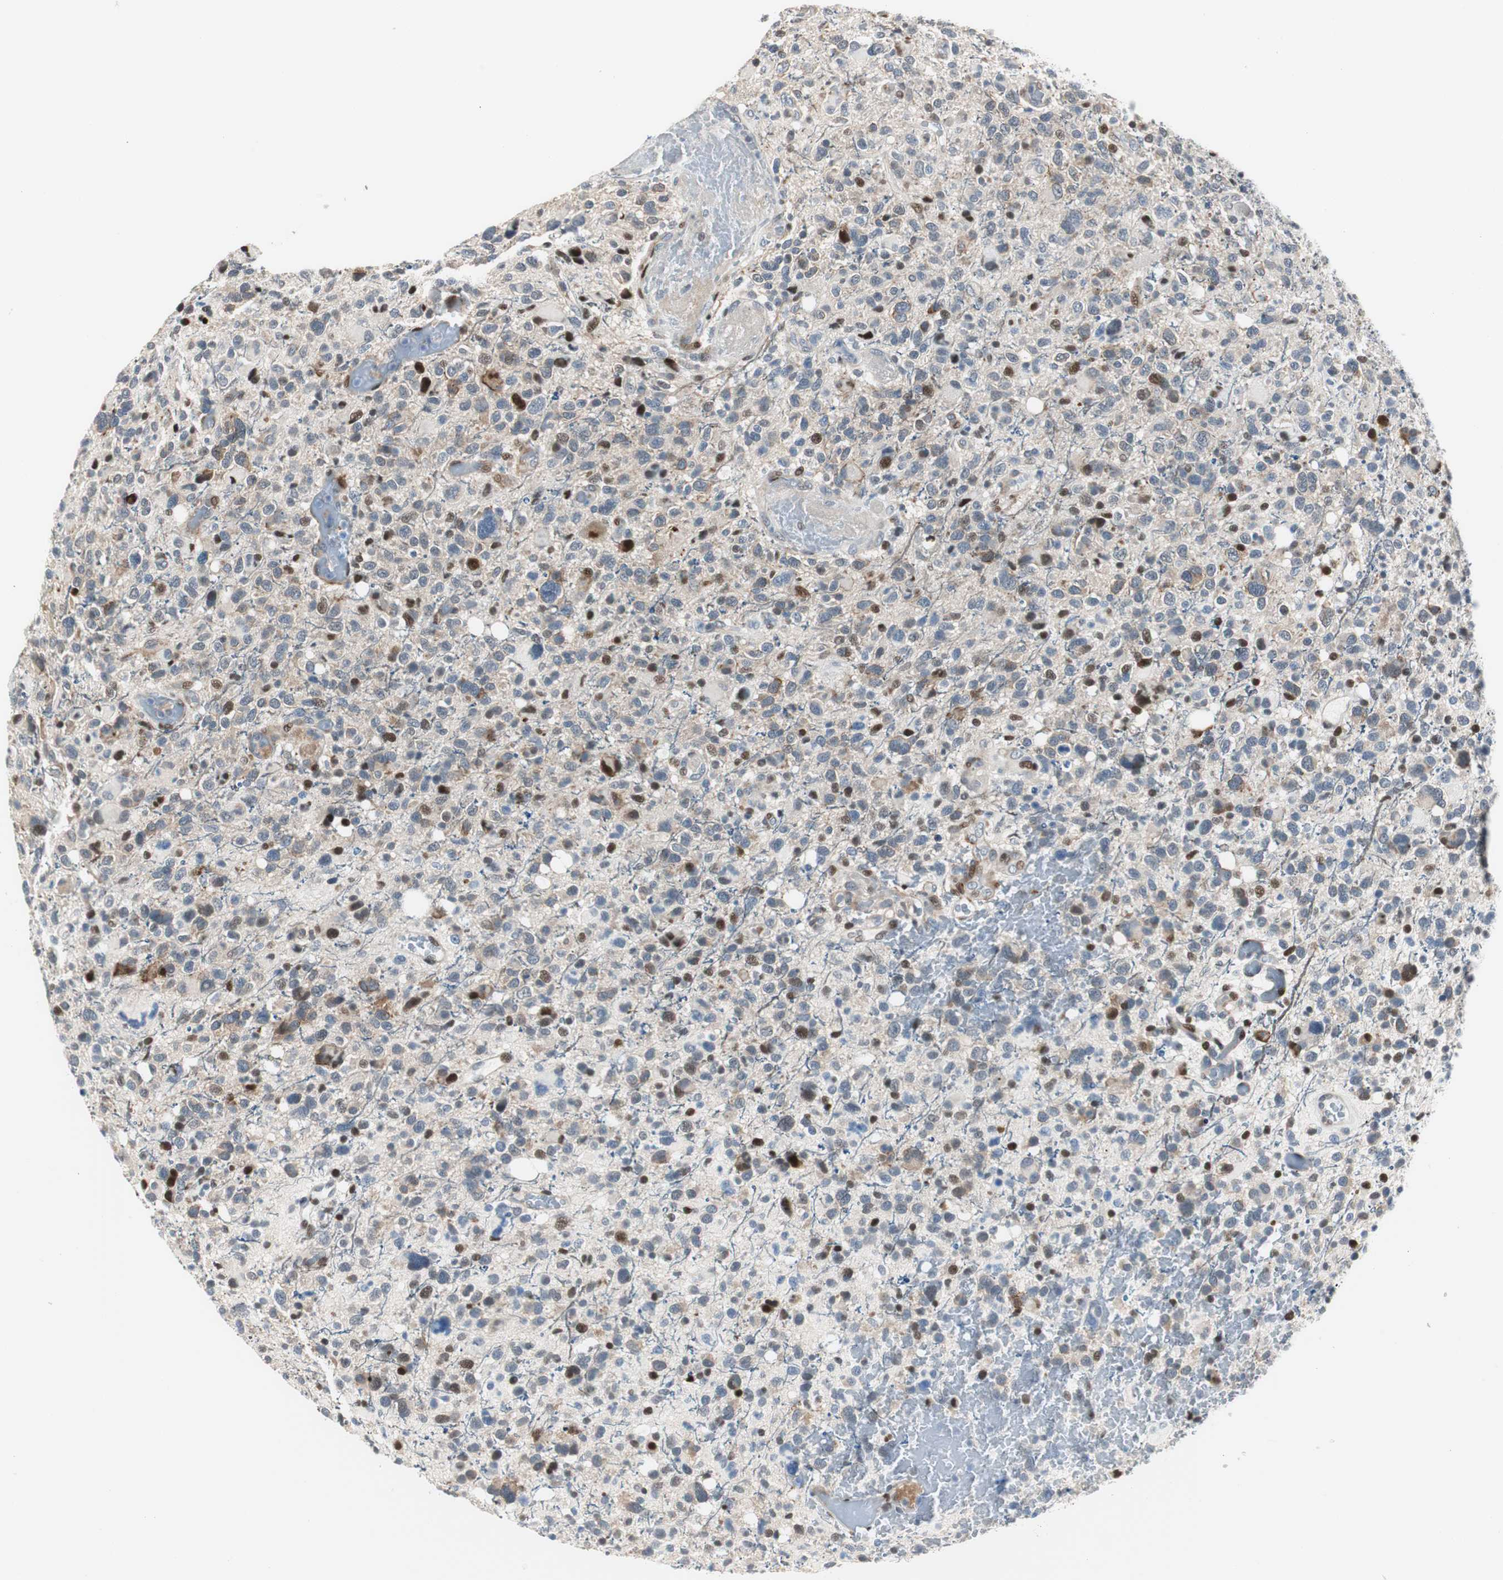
{"staining": {"intensity": "strong", "quantity": "<25%", "location": "nuclear"}, "tissue": "glioma", "cell_type": "Tumor cells", "image_type": "cancer", "snomed": [{"axis": "morphology", "description": "Glioma, malignant, High grade"}, {"axis": "topography", "description": "Brain"}], "caption": "IHC of malignant glioma (high-grade) exhibits medium levels of strong nuclear positivity in approximately <25% of tumor cells. The staining is performed using DAB (3,3'-diaminobenzidine) brown chromogen to label protein expression. The nuclei are counter-stained blue using hematoxylin.", "gene": "RAD1", "patient": {"sex": "male", "age": 48}}